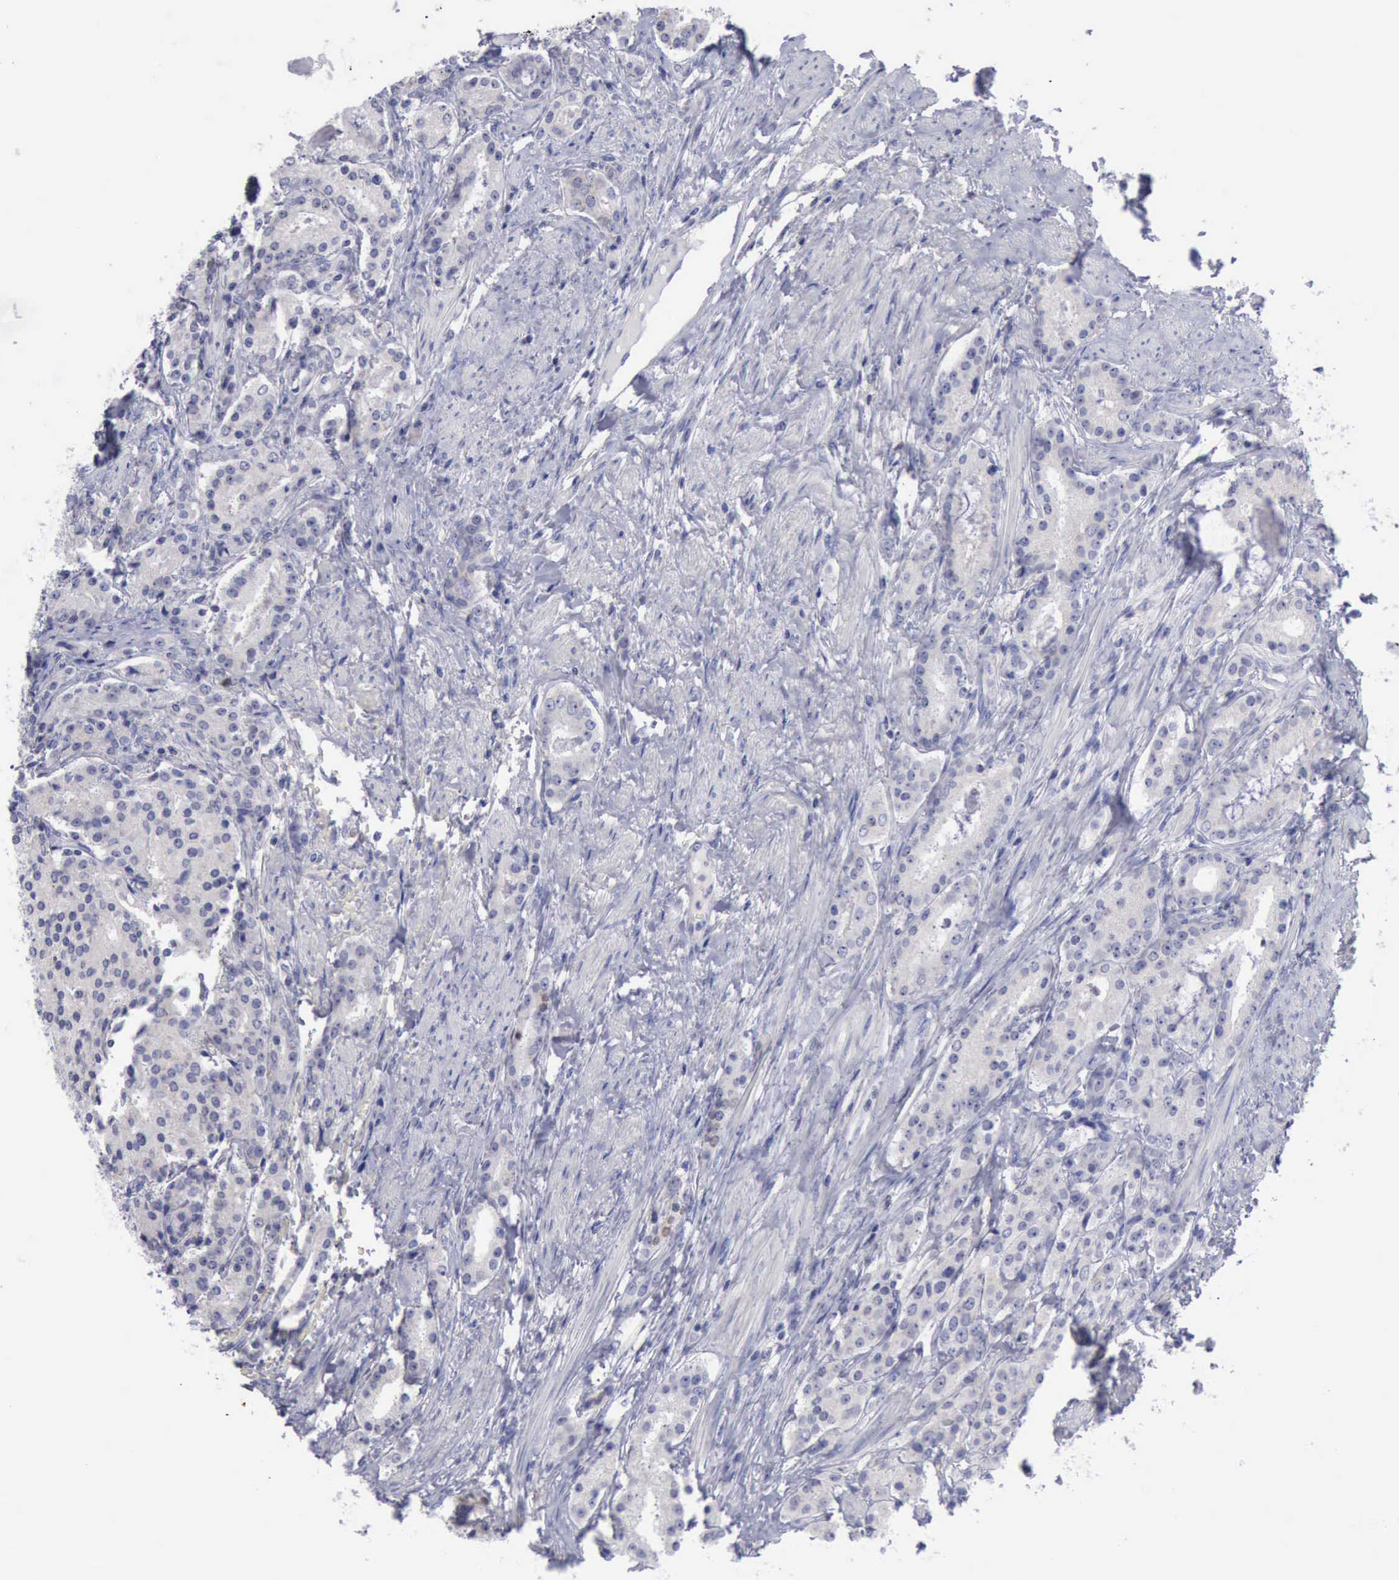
{"staining": {"intensity": "negative", "quantity": "none", "location": "none"}, "tissue": "prostate cancer", "cell_type": "Tumor cells", "image_type": "cancer", "snomed": [{"axis": "morphology", "description": "Adenocarcinoma, Medium grade"}, {"axis": "topography", "description": "Prostate"}], "caption": "DAB immunohistochemical staining of prostate cancer displays no significant staining in tumor cells.", "gene": "SATB2", "patient": {"sex": "male", "age": 72}}